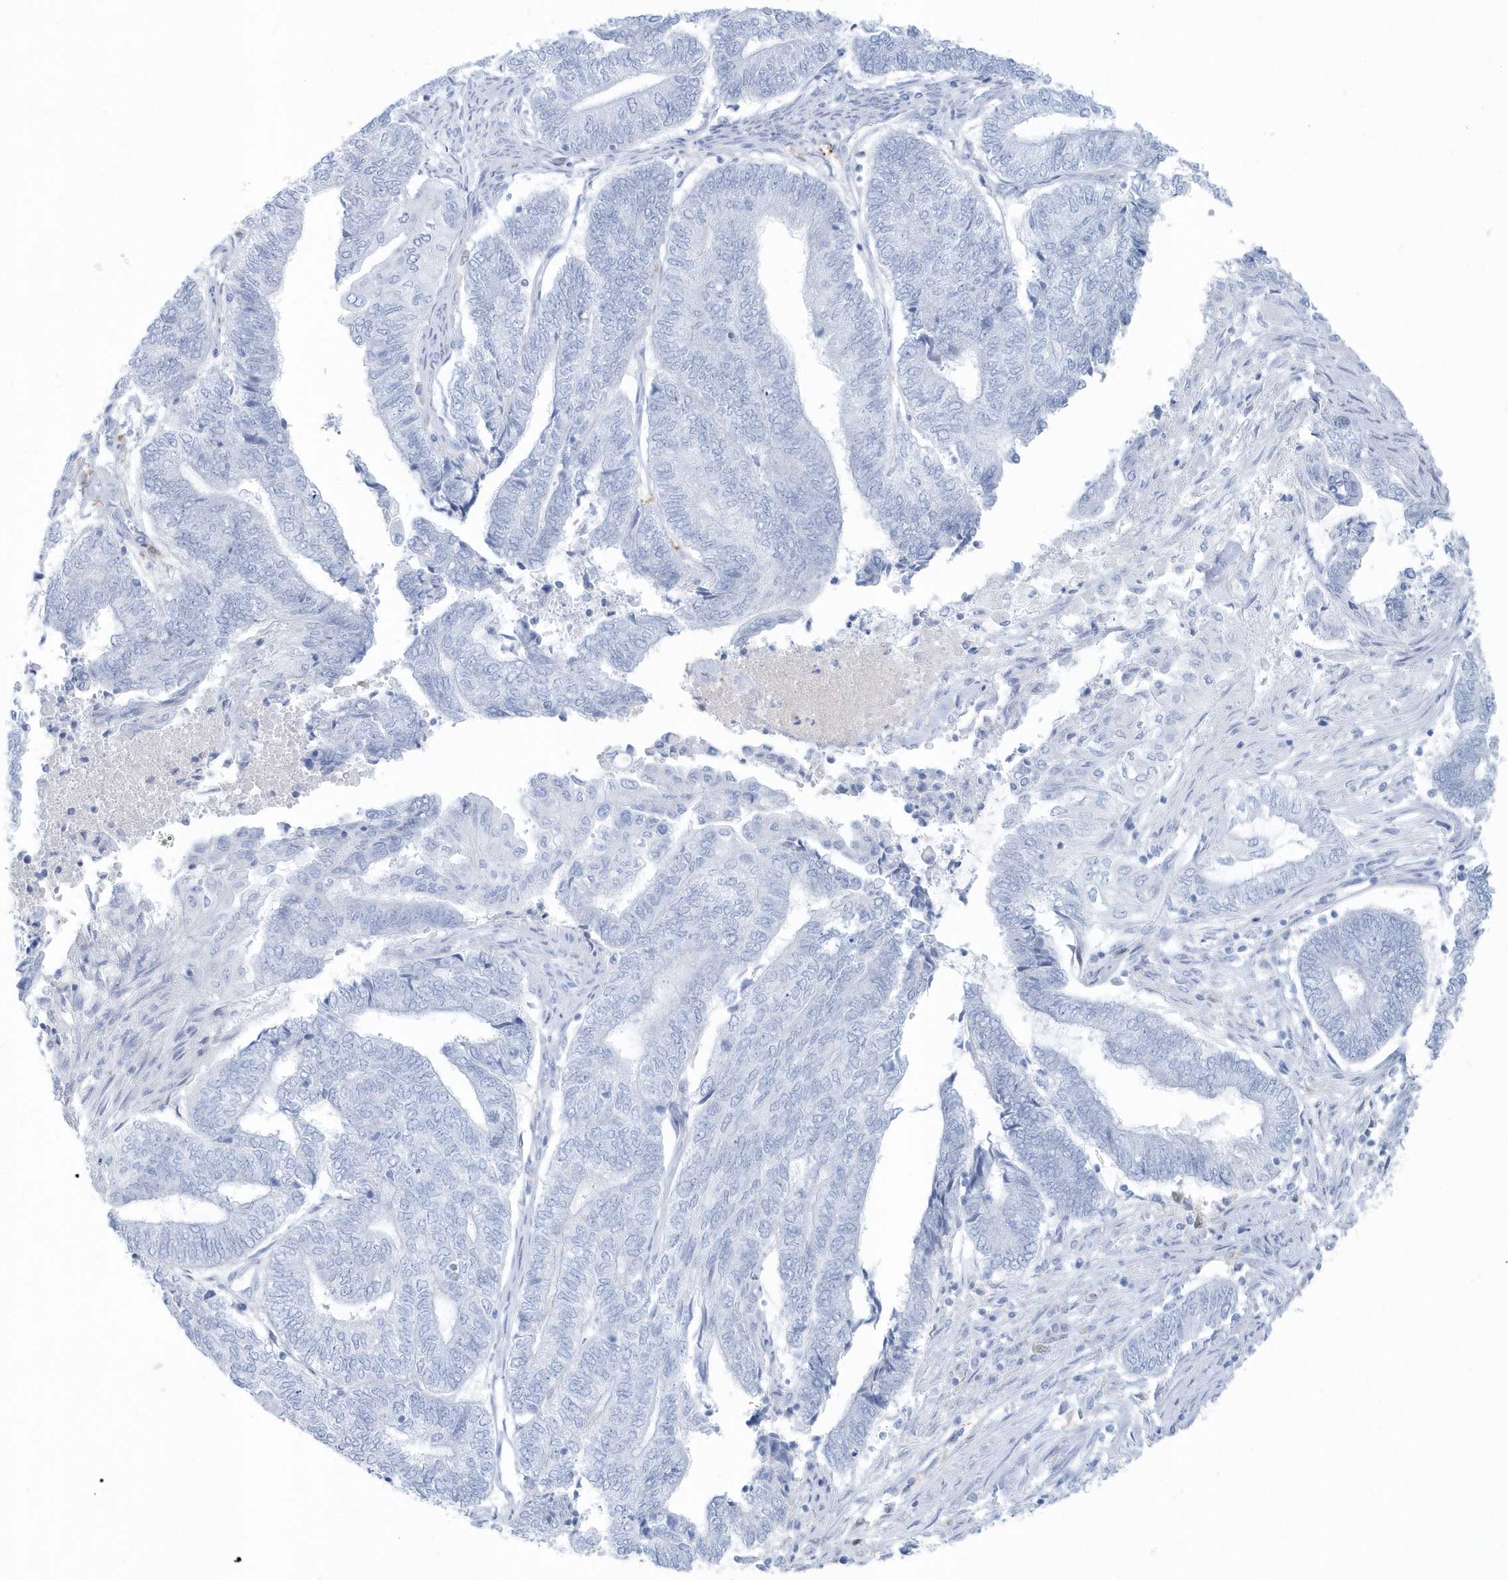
{"staining": {"intensity": "negative", "quantity": "none", "location": "none"}, "tissue": "endometrial cancer", "cell_type": "Tumor cells", "image_type": "cancer", "snomed": [{"axis": "morphology", "description": "Adenocarcinoma, NOS"}, {"axis": "topography", "description": "Uterus"}, {"axis": "topography", "description": "Endometrium"}], "caption": "Immunohistochemistry histopathology image of human endometrial cancer stained for a protein (brown), which demonstrates no positivity in tumor cells.", "gene": "FAM98A", "patient": {"sex": "female", "age": 70}}